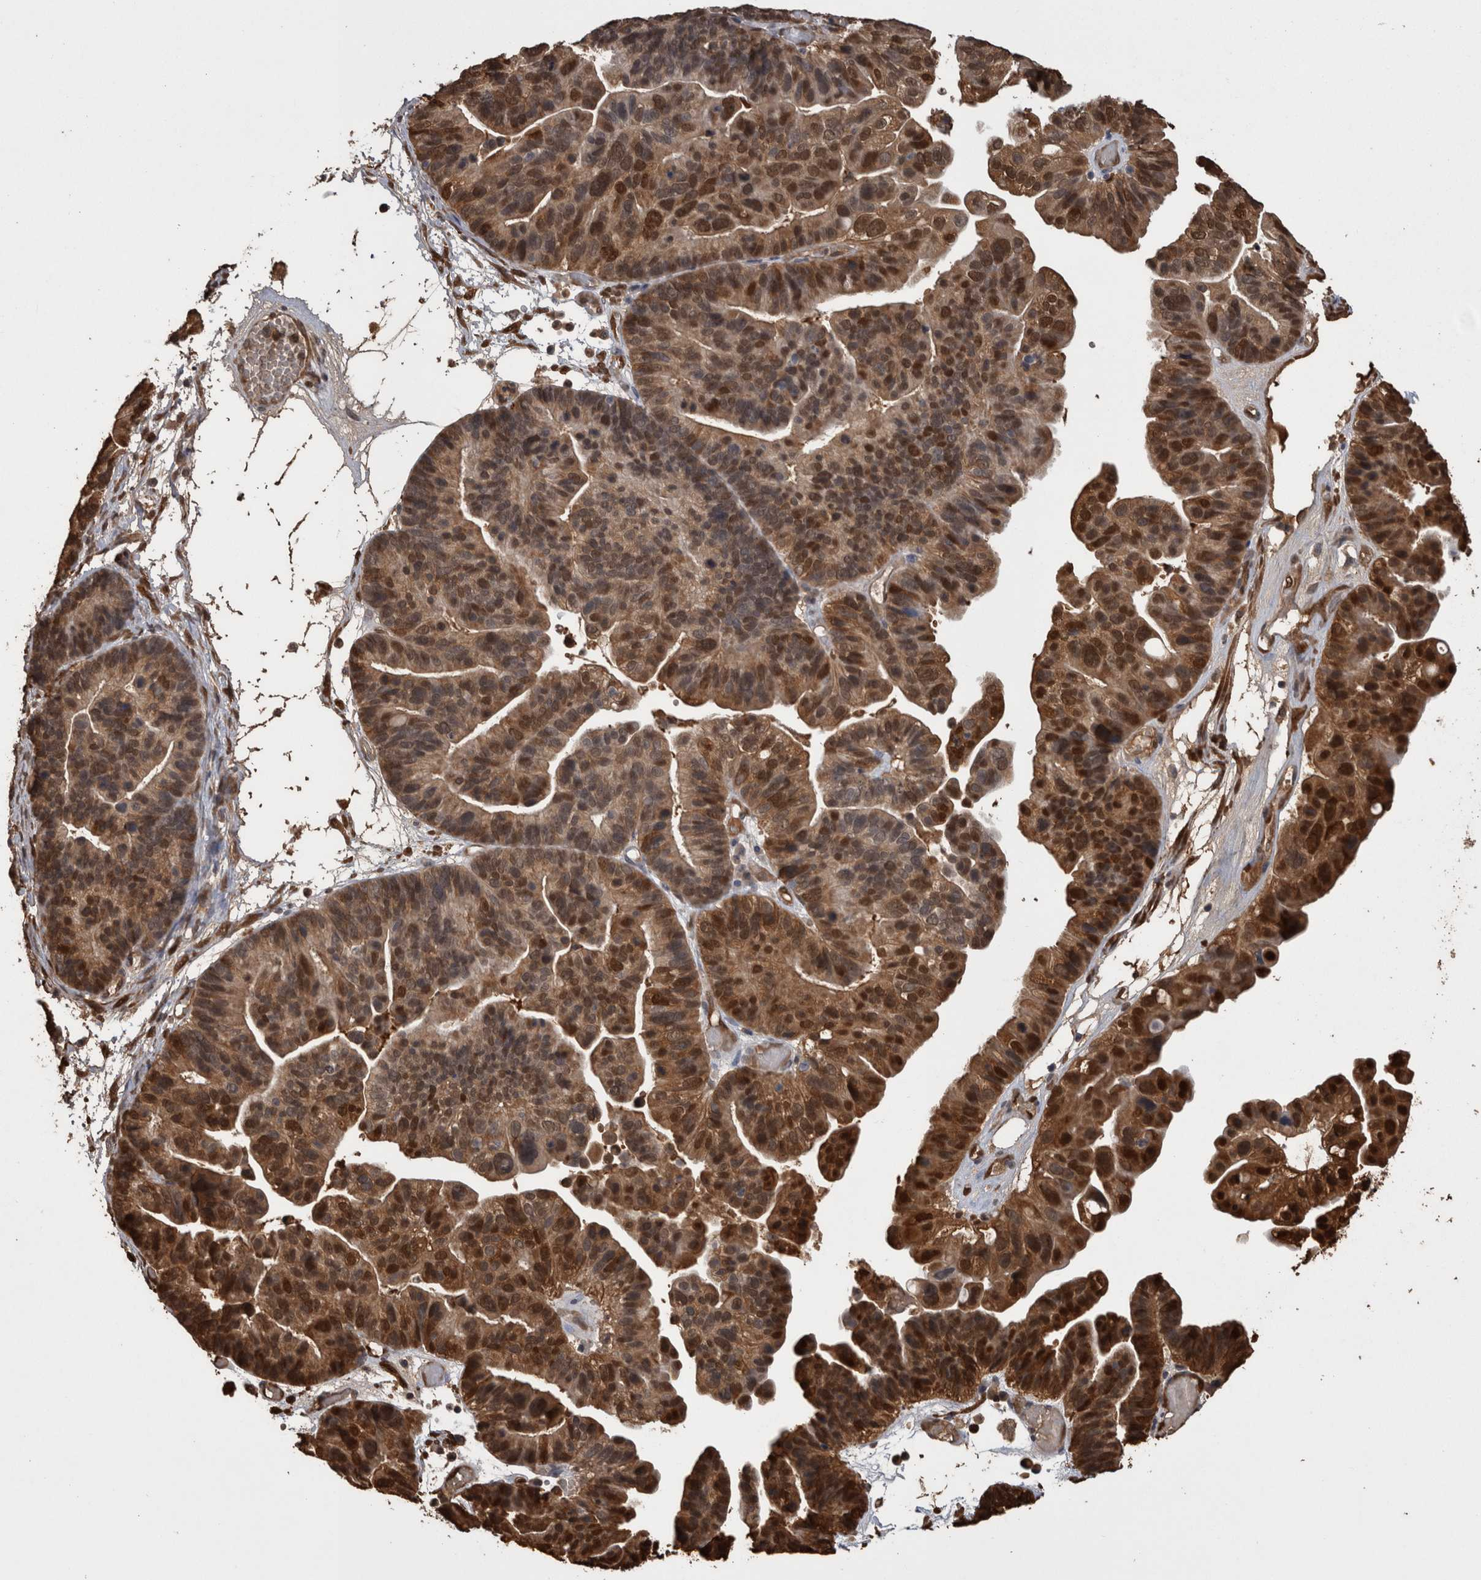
{"staining": {"intensity": "moderate", "quantity": ">75%", "location": "cytoplasmic/membranous,nuclear"}, "tissue": "ovarian cancer", "cell_type": "Tumor cells", "image_type": "cancer", "snomed": [{"axis": "morphology", "description": "Cystadenocarcinoma, serous, NOS"}, {"axis": "topography", "description": "Ovary"}], "caption": "A brown stain labels moderate cytoplasmic/membranous and nuclear staining of a protein in human ovarian serous cystadenocarcinoma tumor cells.", "gene": "LXN", "patient": {"sex": "female", "age": 56}}